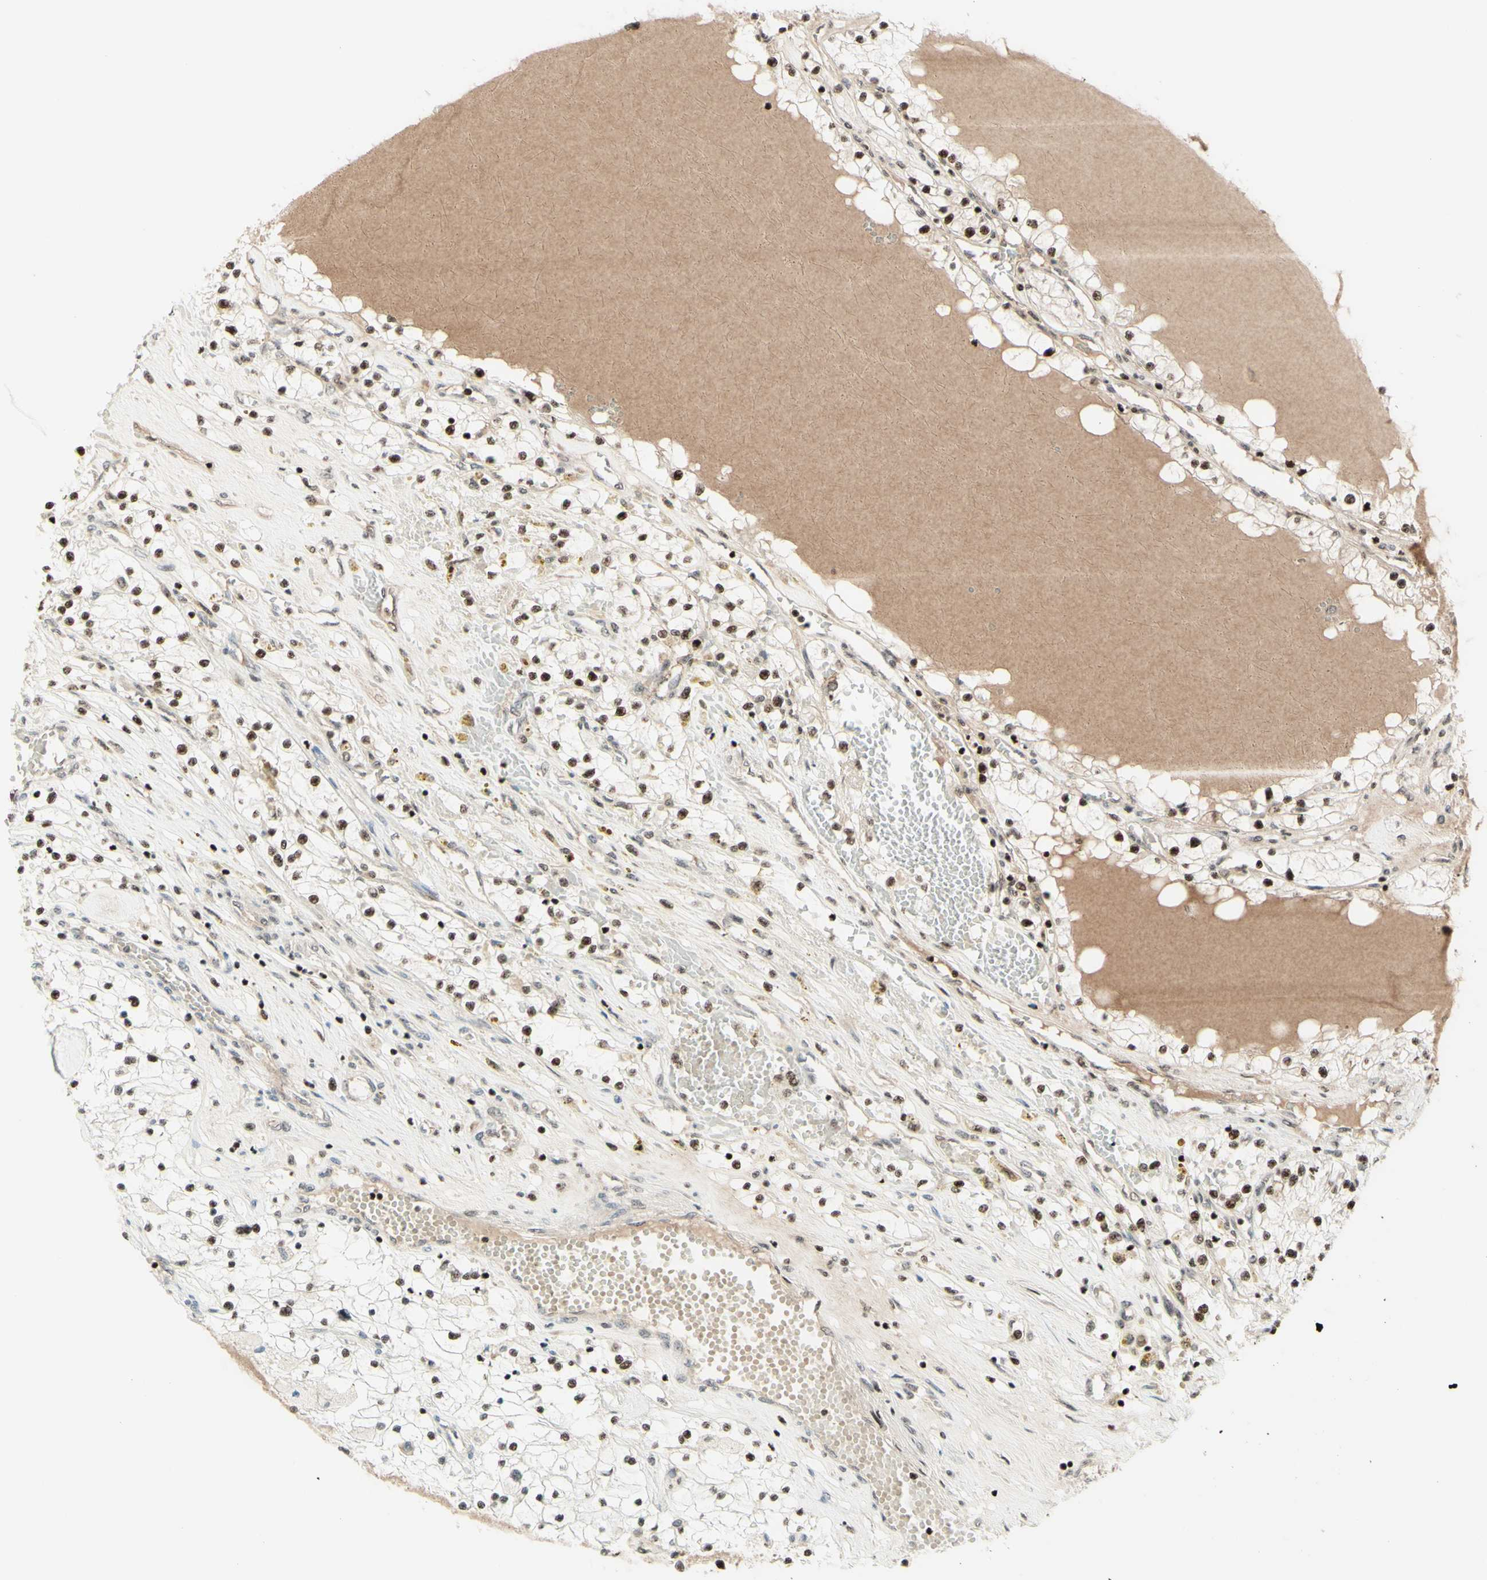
{"staining": {"intensity": "moderate", "quantity": ">75%", "location": "cytoplasmic/membranous,nuclear"}, "tissue": "renal cancer", "cell_type": "Tumor cells", "image_type": "cancer", "snomed": [{"axis": "morphology", "description": "Adenocarcinoma, NOS"}, {"axis": "topography", "description": "Kidney"}], "caption": "A medium amount of moderate cytoplasmic/membranous and nuclear expression is identified in about >75% of tumor cells in renal cancer tissue.", "gene": "CDKL5", "patient": {"sex": "male", "age": 68}}